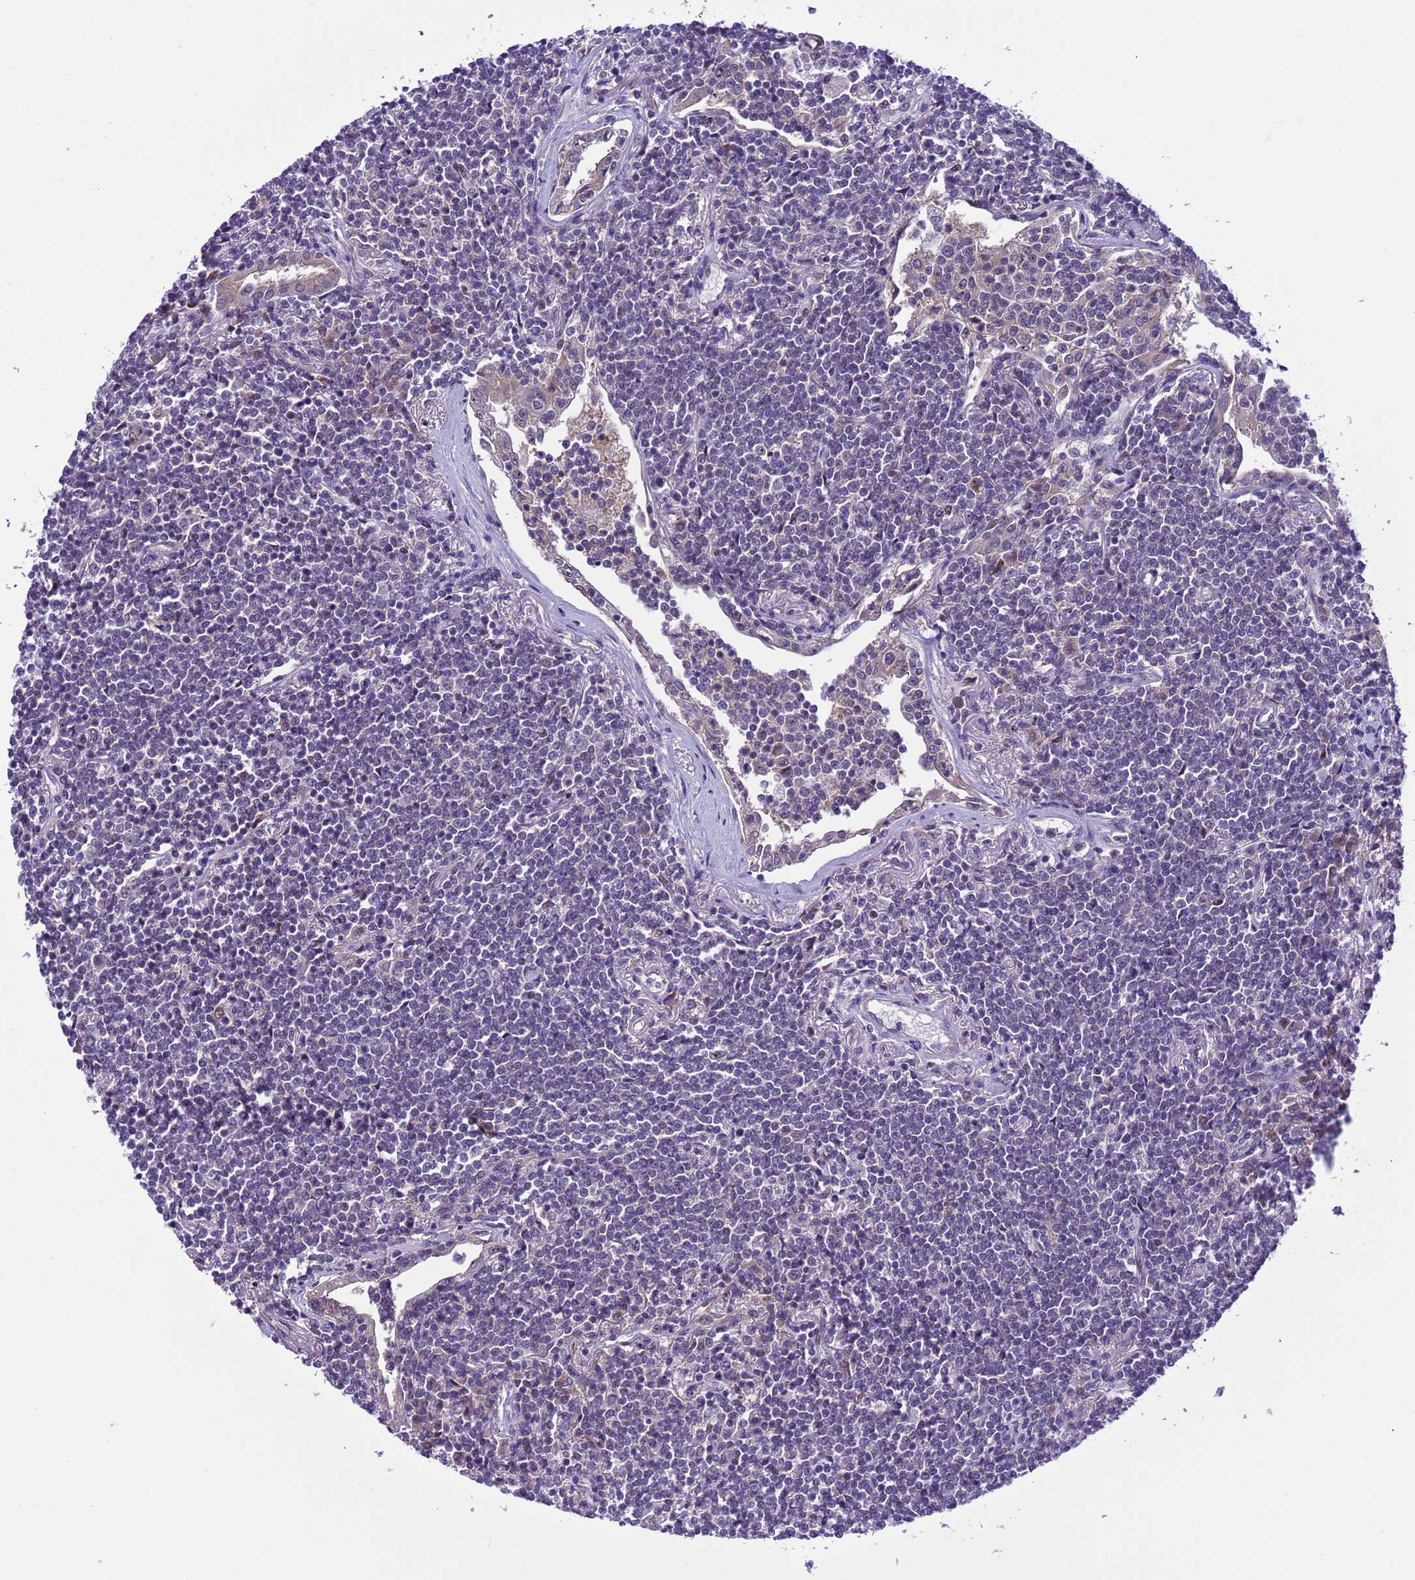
{"staining": {"intensity": "negative", "quantity": "none", "location": "none"}, "tissue": "lymphoma", "cell_type": "Tumor cells", "image_type": "cancer", "snomed": [{"axis": "morphology", "description": "Malignant lymphoma, non-Hodgkin's type, Low grade"}, {"axis": "topography", "description": "Lung"}], "caption": "Immunohistochemical staining of malignant lymphoma, non-Hodgkin's type (low-grade) reveals no significant staining in tumor cells.", "gene": "RASD1", "patient": {"sex": "female", "age": 71}}